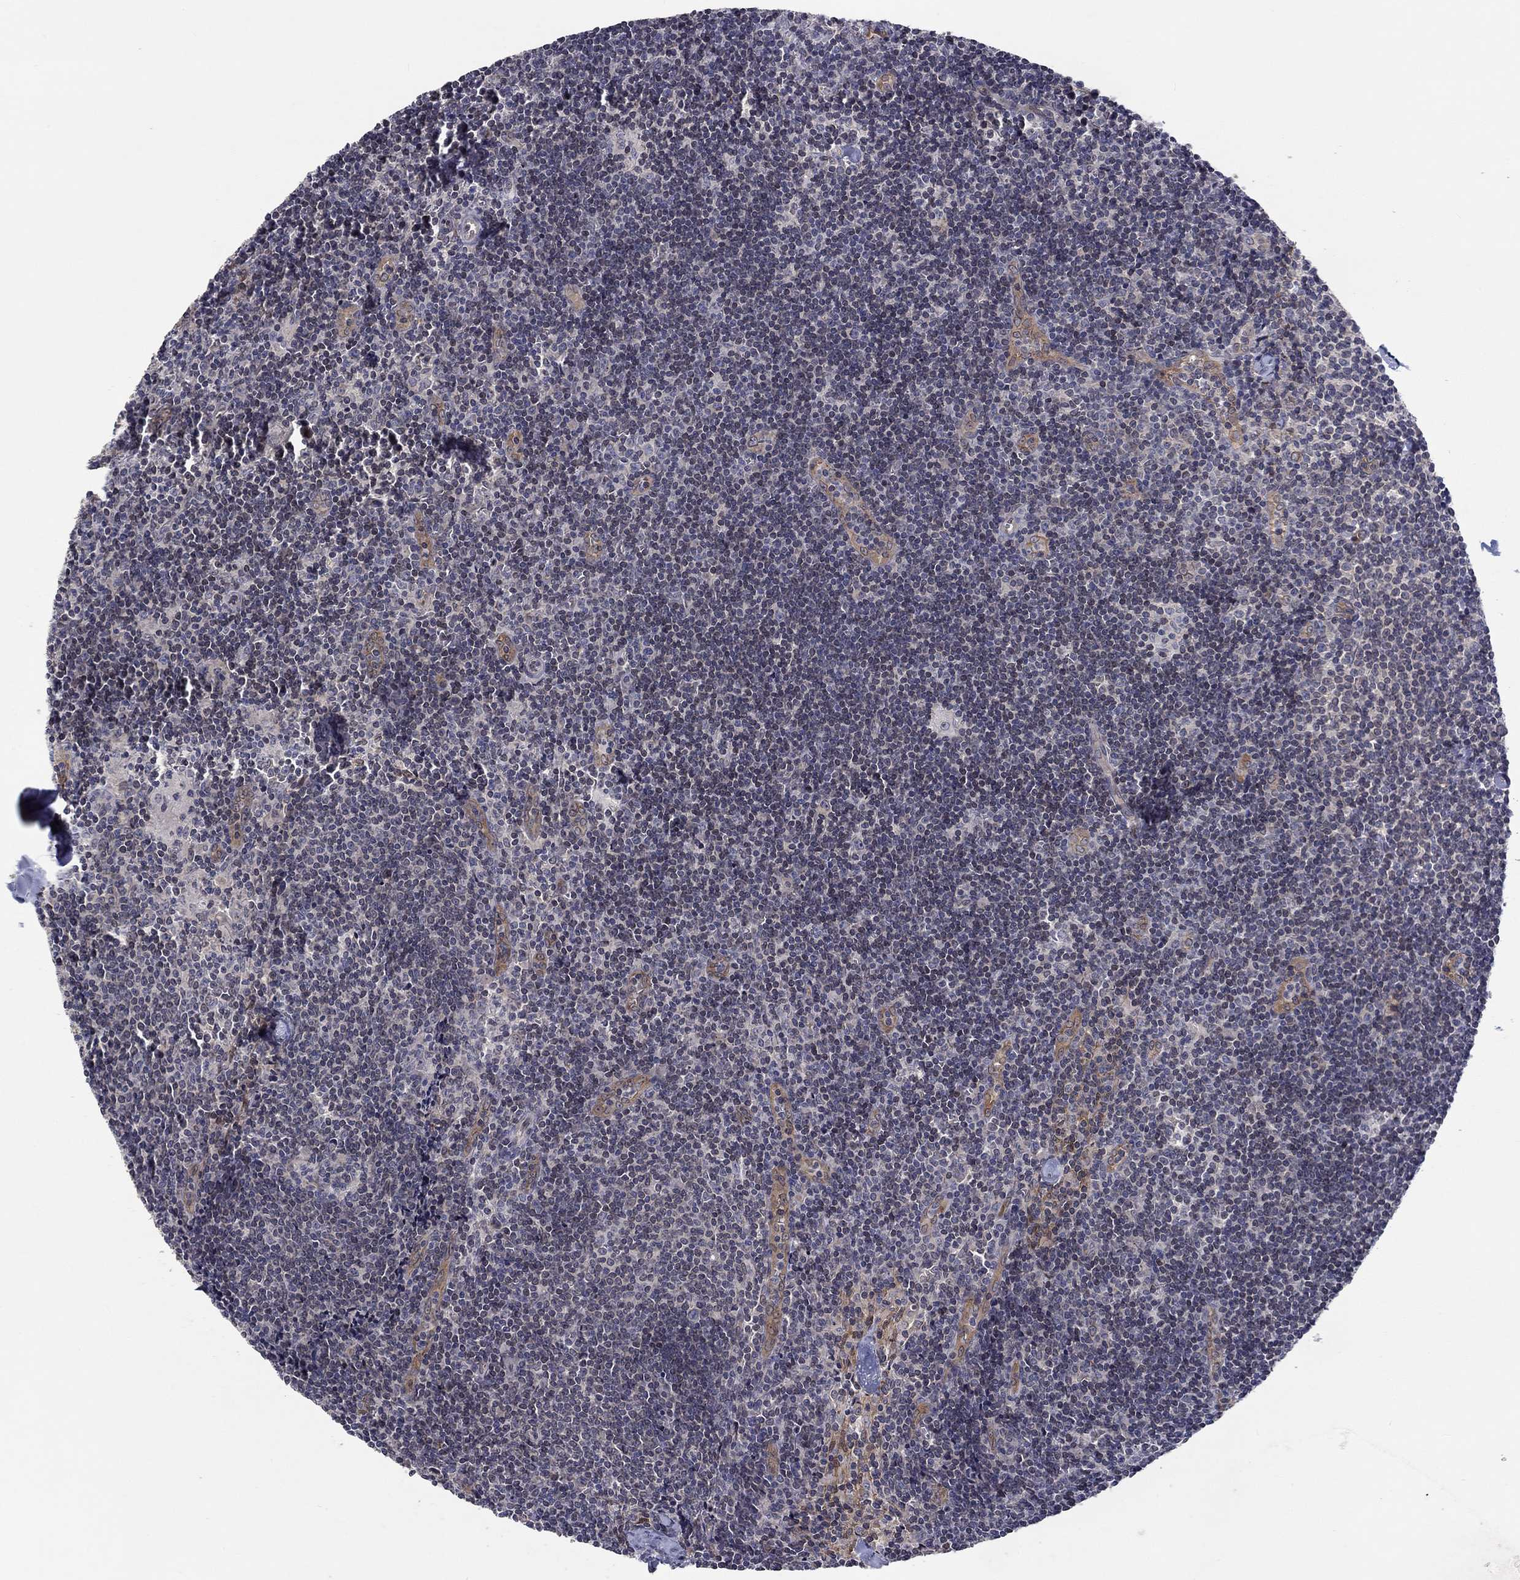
{"staining": {"intensity": "negative", "quantity": "none", "location": "none"}, "tissue": "lymph node", "cell_type": "Germinal center cells", "image_type": "normal", "snomed": [{"axis": "morphology", "description": "Normal tissue, NOS"}, {"axis": "topography", "description": "Lymph node"}], "caption": "The photomicrograph reveals no significant positivity in germinal center cells of lymph node. (Brightfield microscopy of DAB immunohistochemistry at high magnification).", "gene": "CETN3", "patient": {"sex": "female", "age": 52}}